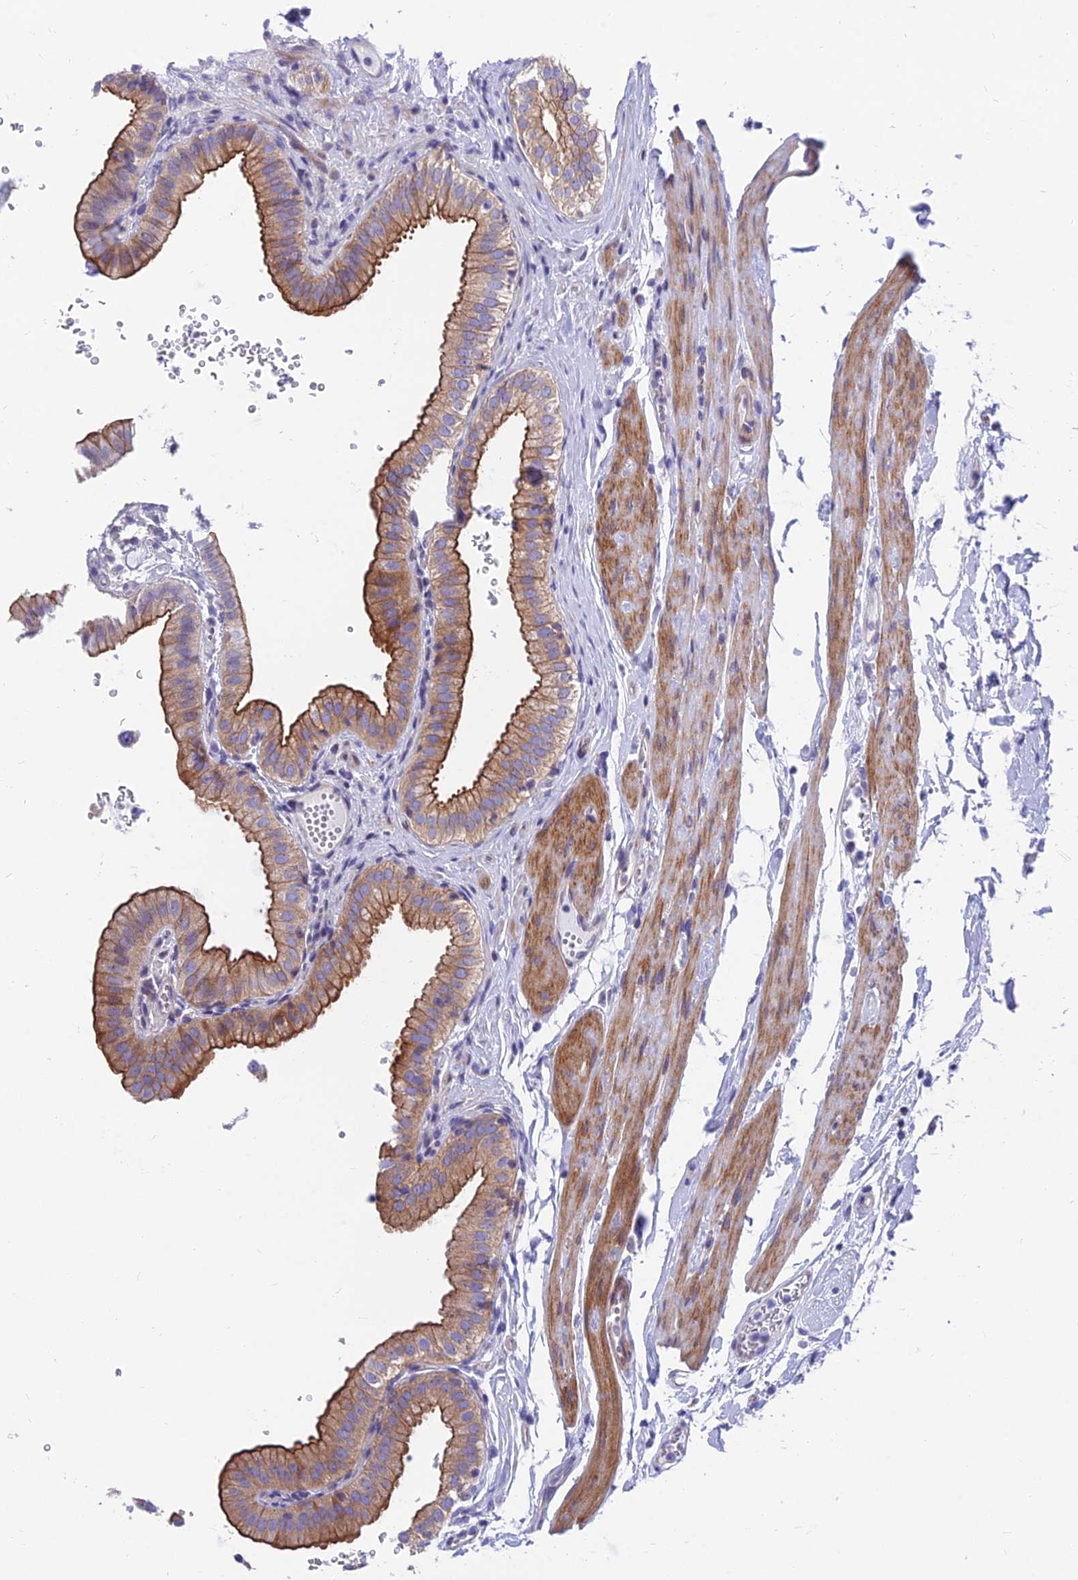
{"staining": {"intensity": "strong", "quantity": ">75%", "location": "cytoplasmic/membranous"}, "tissue": "gallbladder", "cell_type": "Glandular cells", "image_type": "normal", "snomed": [{"axis": "morphology", "description": "Normal tissue, NOS"}, {"axis": "topography", "description": "Gallbladder"}], "caption": "Immunohistochemical staining of normal human gallbladder exhibits strong cytoplasmic/membranous protein expression in about >75% of glandular cells.", "gene": "MVB12A", "patient": {"sex": "female", "age": 61}}